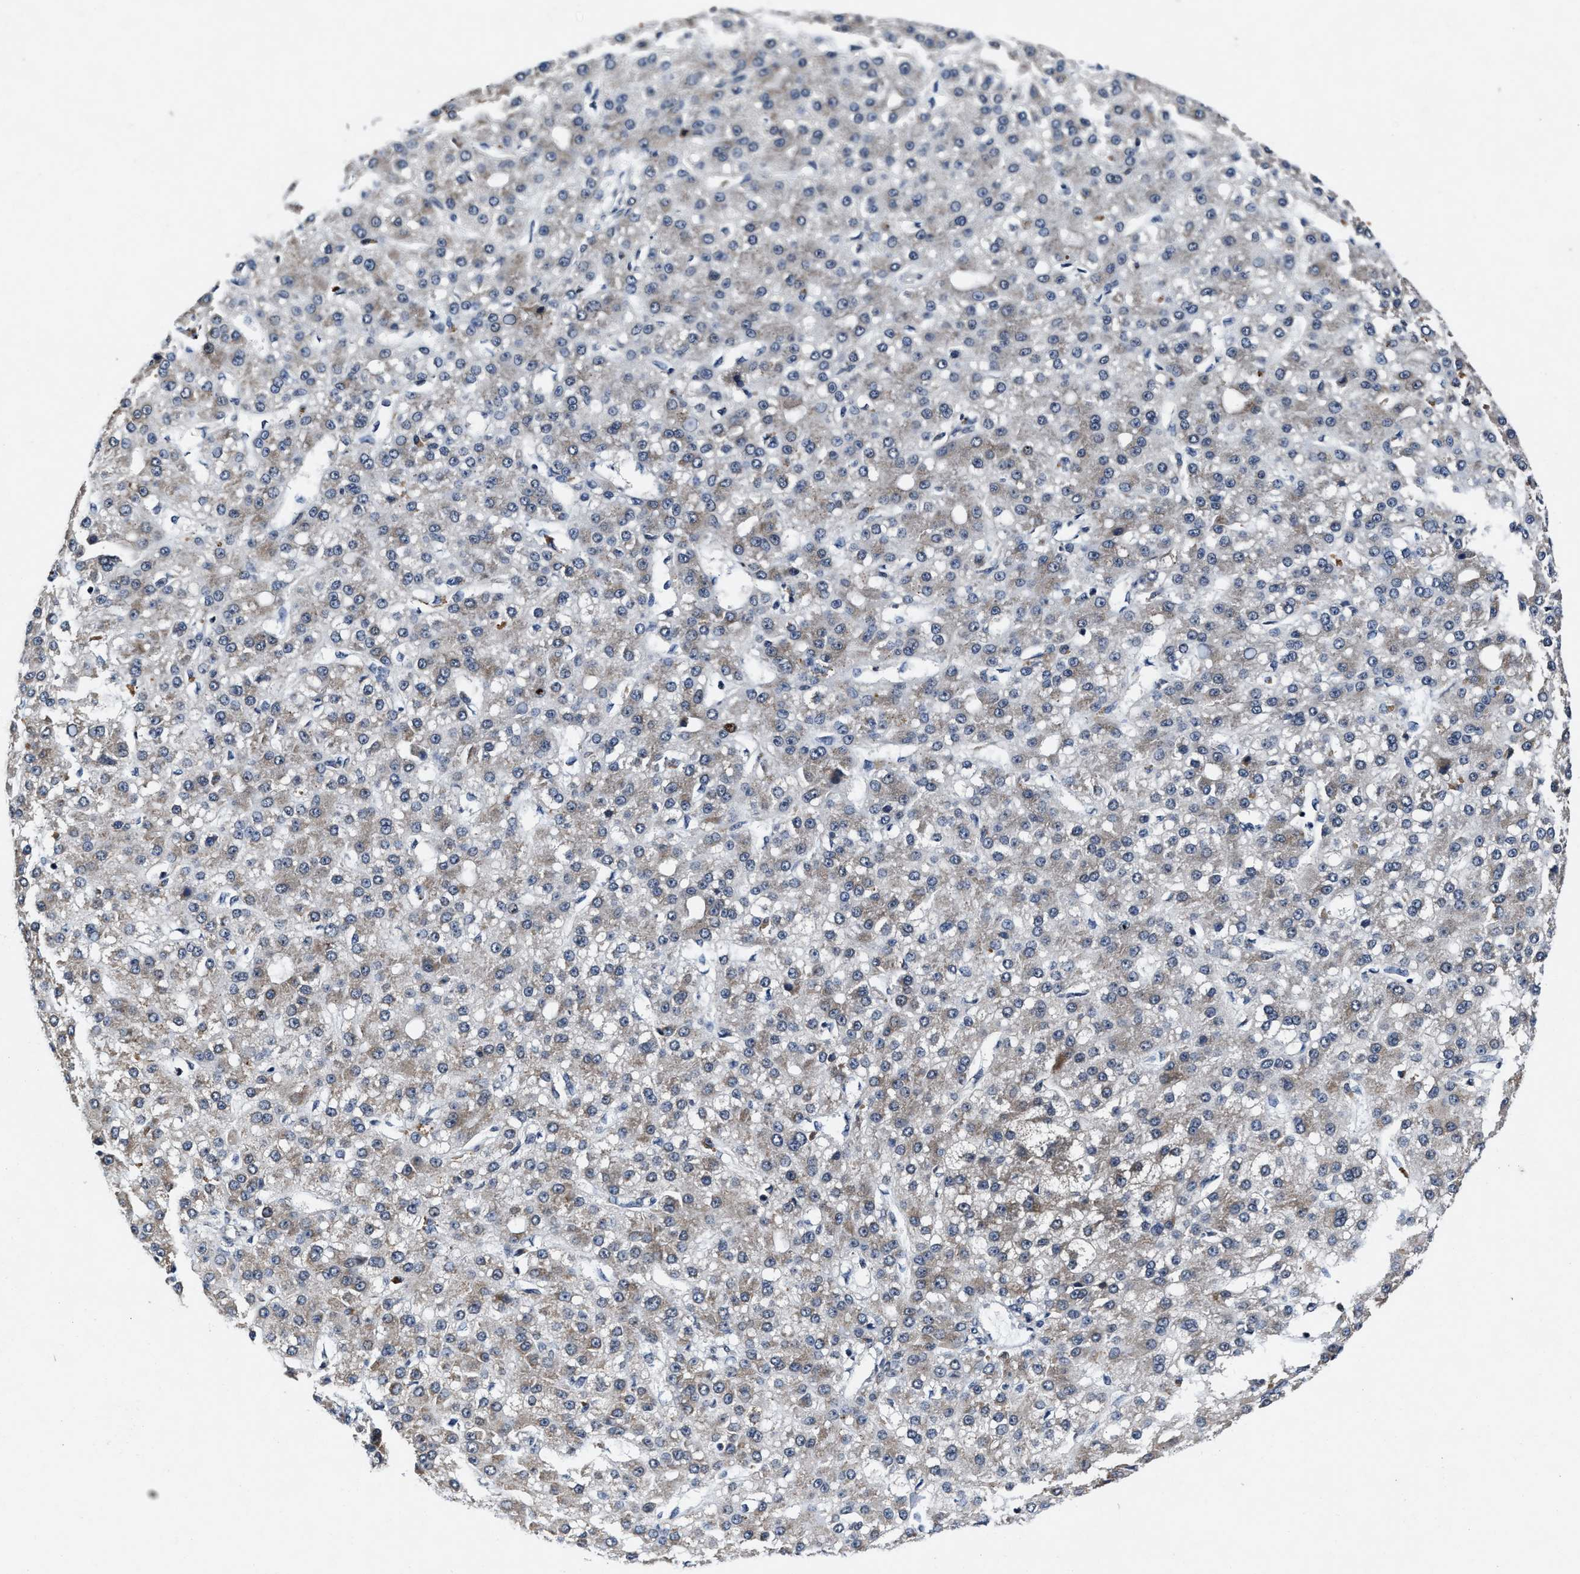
{"staining": {"intensity": "weak", "quantity": "<25%", "location": "cytoplasmic/membranous"}, "tissue": "liver cancer", "cell_type": "Tumor cells", "image_type": "cancer", "snomed": [{"axis": "morphology", "description": "Carcinoma, Hepatocellular, NOS"}, {"axis": "topography", "description": "Liver"}], "caption": "This micrograph is of liver cancer stained with immunohistochemistry to label a protein in brown with the nuclei are counter-stained blue. There is no expression in tumor cells.", "gene": "TMEM53", "patient": {"sex": "male", "age": 67}}